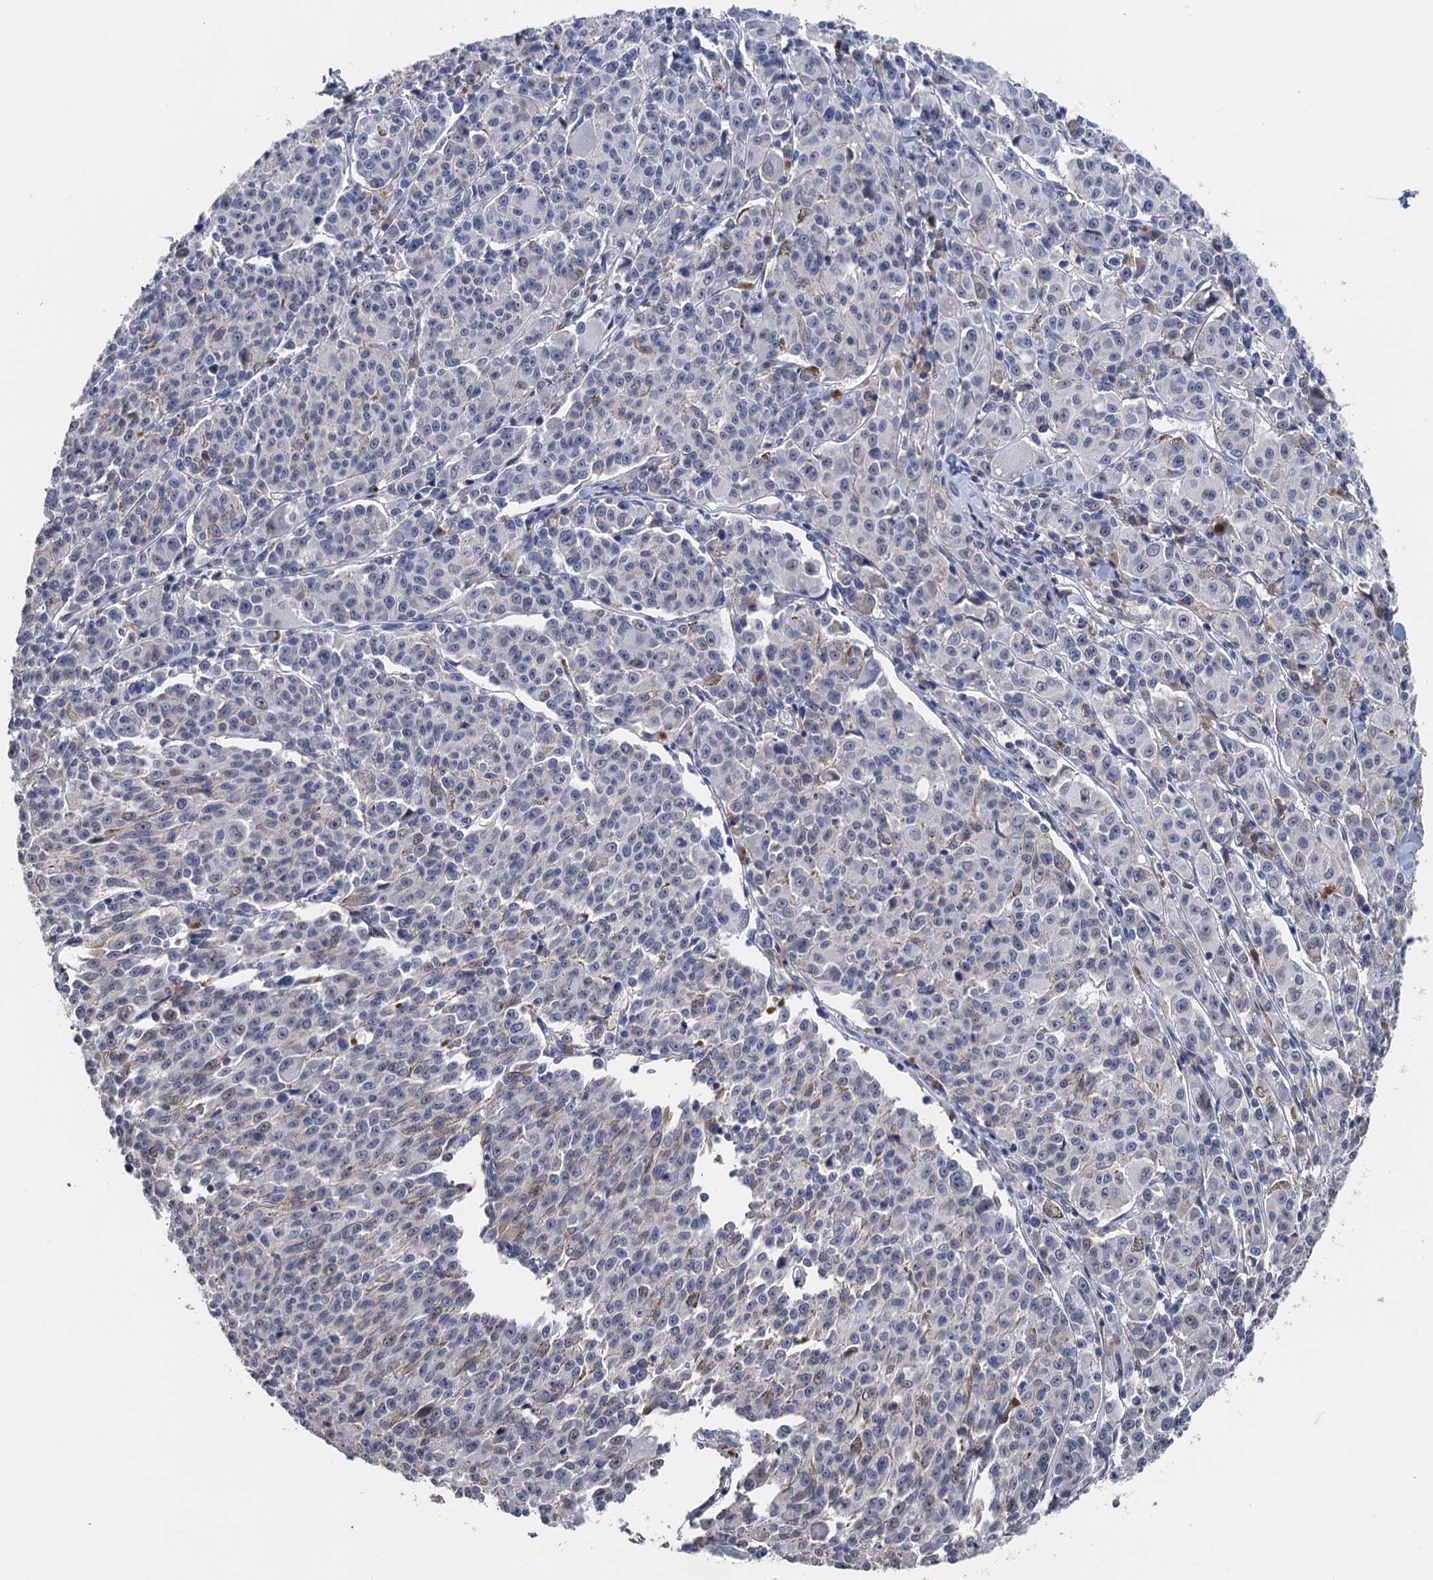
{"staining": {"intensity": "negative", "quantity": "none", "location": "none"}, "tissue": "melanoma", "cell_type": "Tumor cells", "image_type": "cancer", "snomed": [{"axis": "morphology", "description": "Malignant melanoma, NOS"}, {"axis": "topography", "description": "Skin"}], "caption": "This is a histopathology image of immunohistochemistry (IHC) staining of malignant melanoma, which shows no staining in tumor cells. (IHC, brightfield microscopy, high magnification).", "gene": "ART5", "patient": {"sex": "female", "age": 52}}